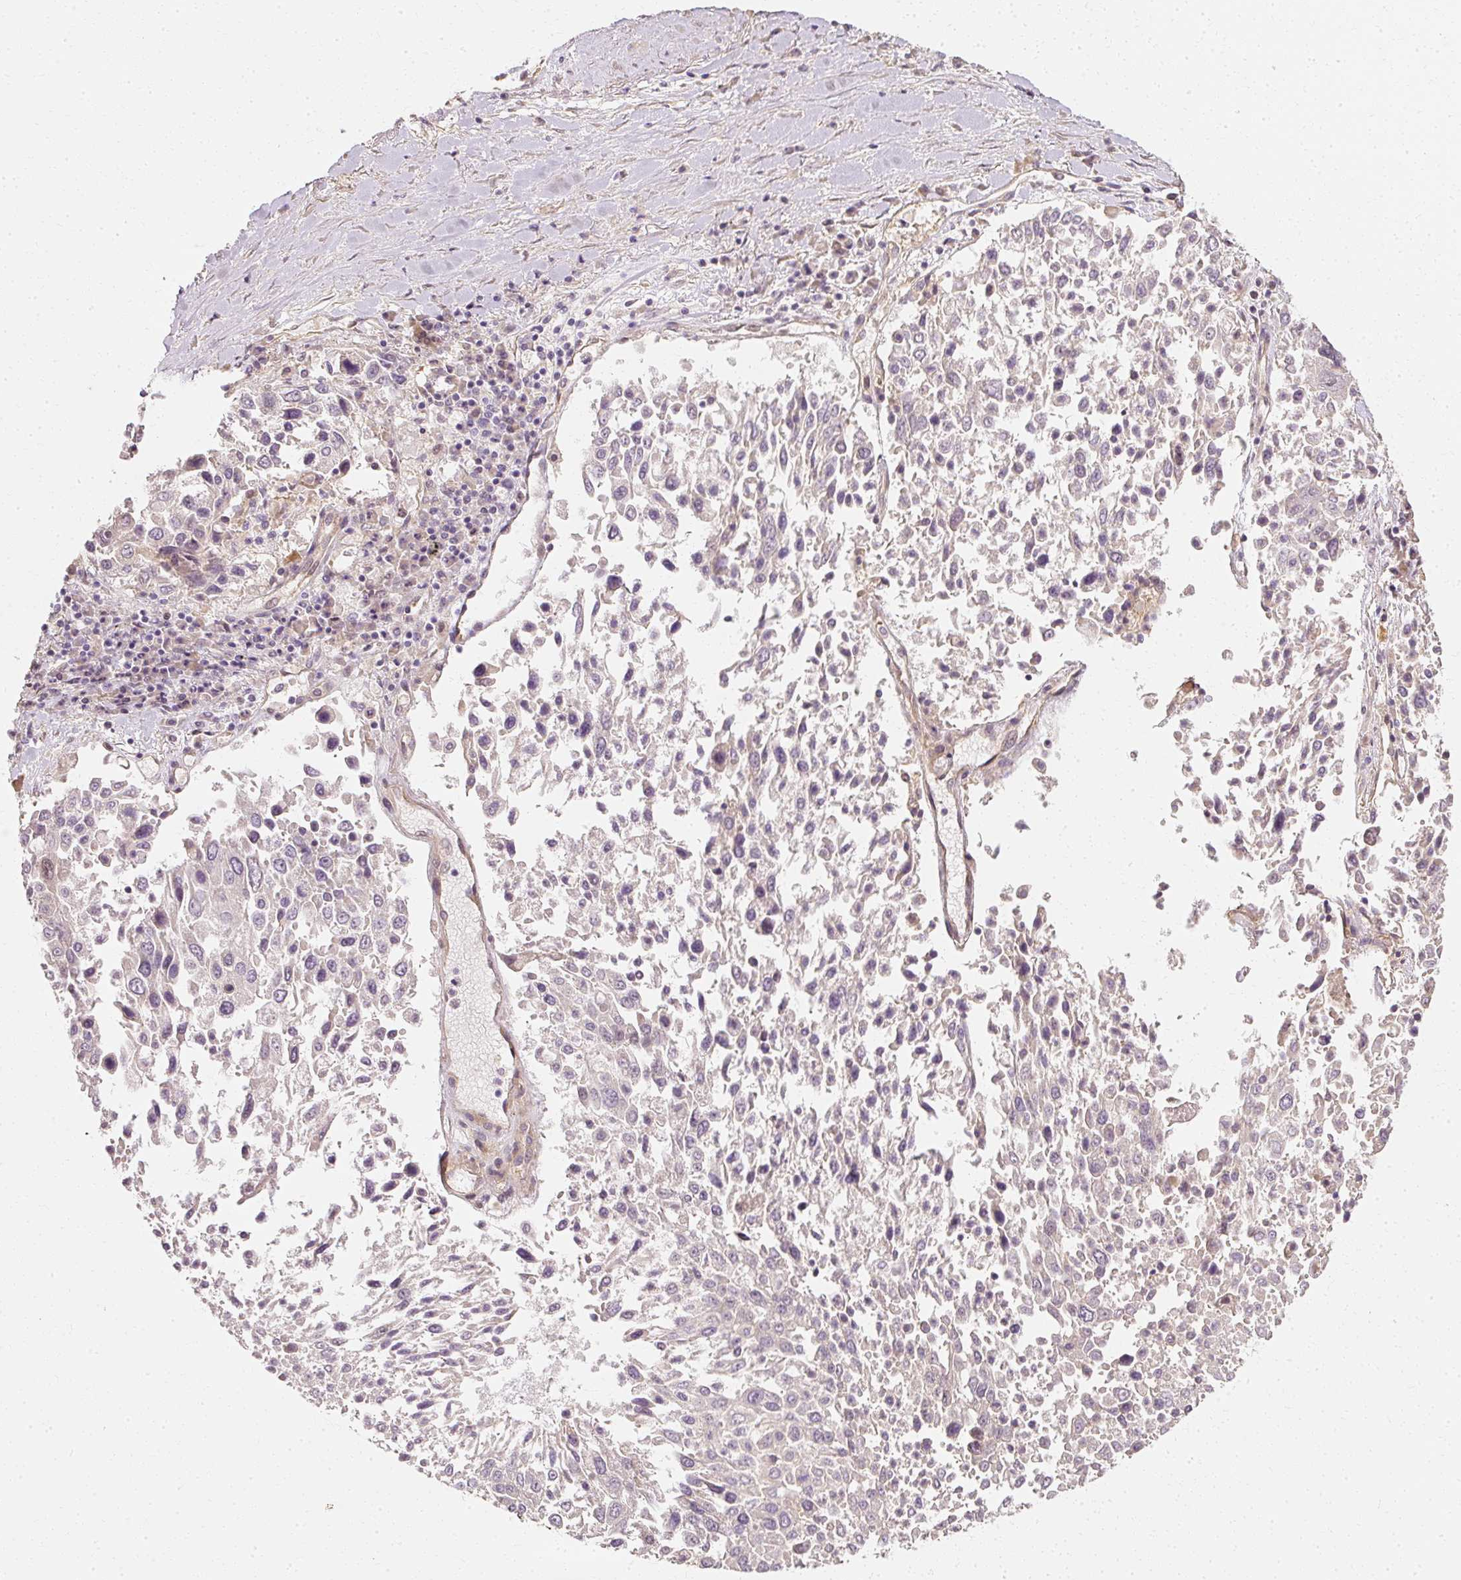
{"staining": {"intensity": "negative", "quantity": "none", "location": "none"}, "tissue": "lung cancer", "cell_type": "Tumor cells", "image_type": "cancer", "snomed": [{"axis": "morphology", "description": "Squamous cell carcinoma, NOS"}, {"axis": "topography", "description": "Lung"}], "caption": "Lung cancer (squamous cell carcinoma) was stained to show a protein in brown. There is no significant positivity in tumor cells. (DAB (3,3'-diaminobenzidine) immunohistochemistry with hematoxylin counter stain).", "gene": "GNAQ", "patient": {"sex": "male", "age": 65}}